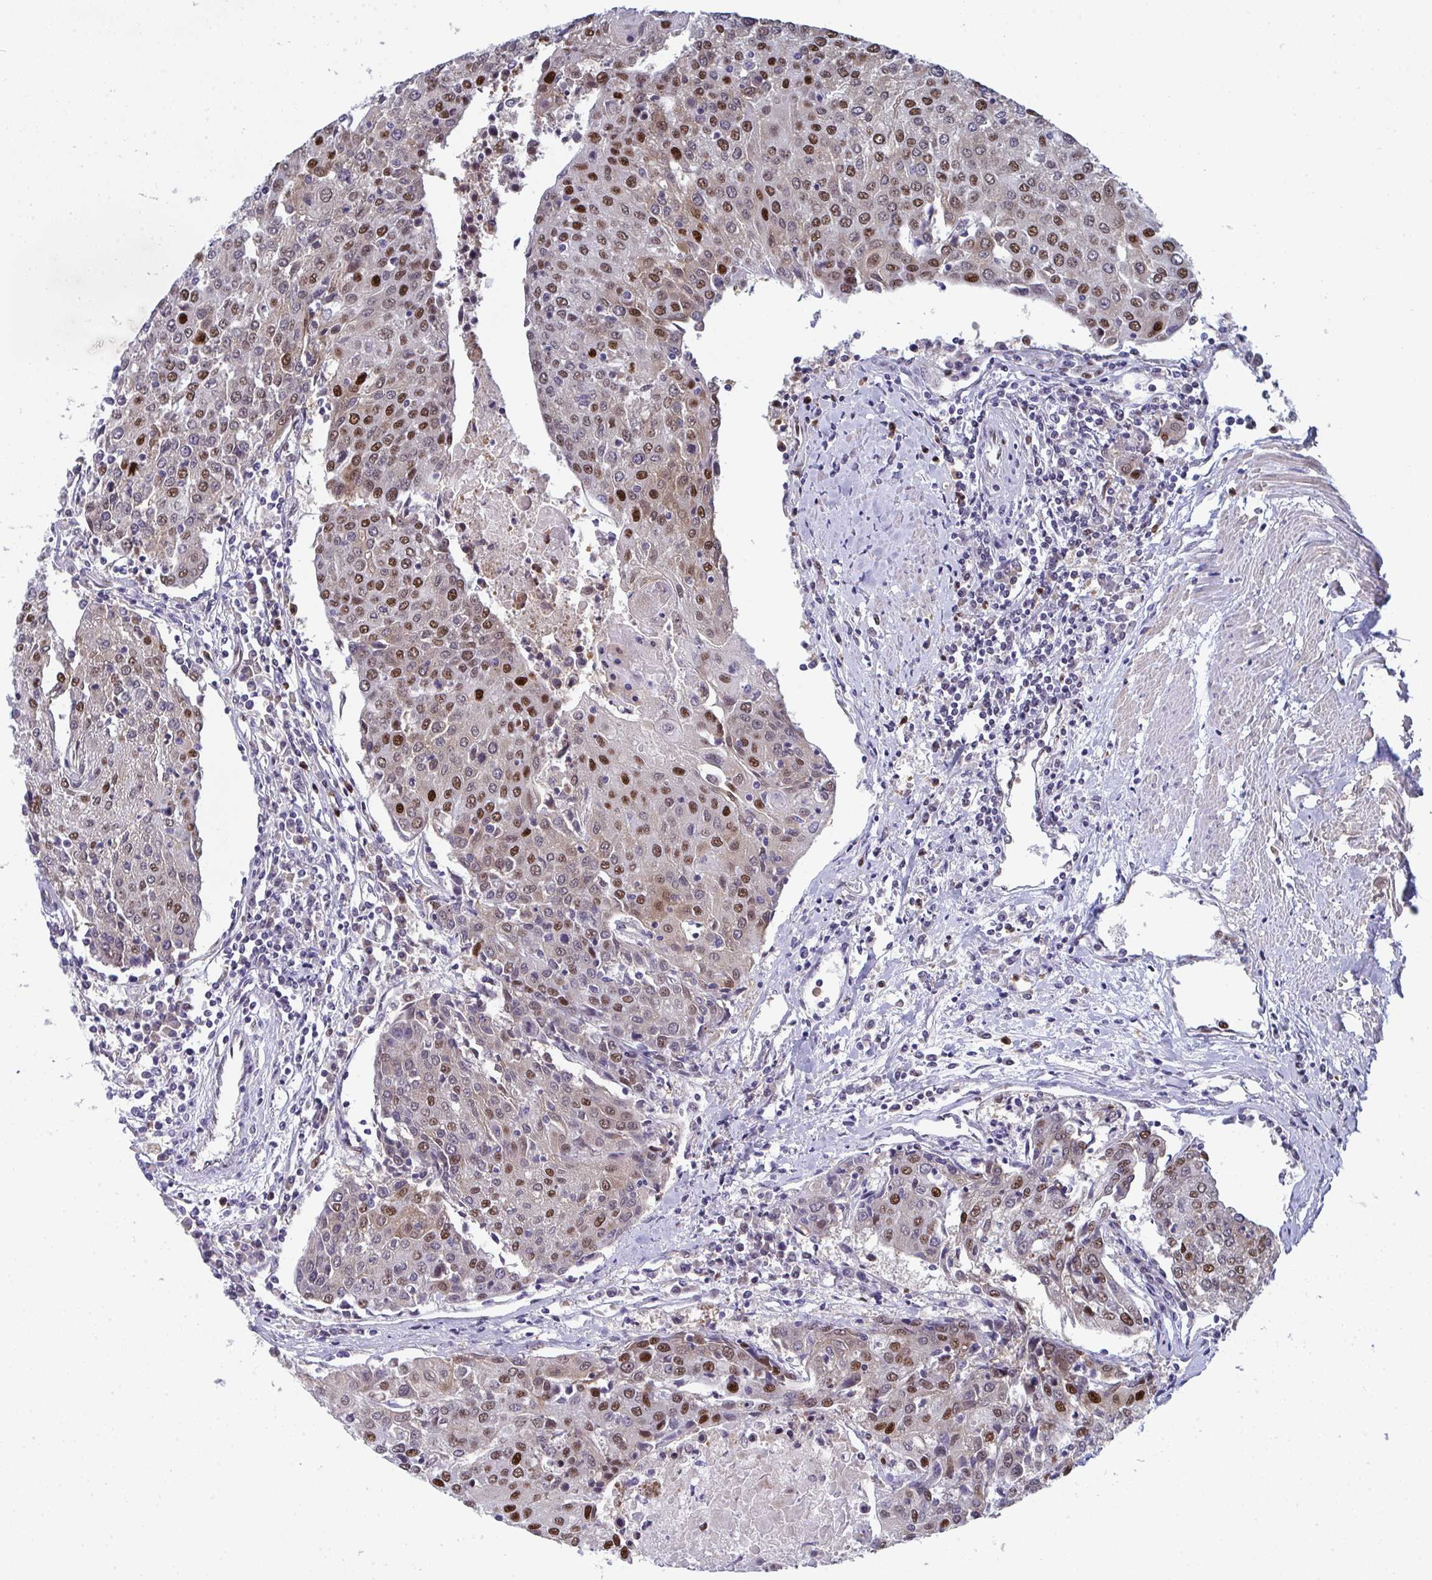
{"staining": {"intensity": "moderate", "quantity": ">75%", "location": "nuclear"}, "tissue": "urothelial cancer", "cell_type": "Tumor cells", "image_type": "cancer", "snomed": [{"axis": "morphology", "description": "Urothelial carcinoma, High grade"}, {"axis": "topography", "description": "Urinary bladder"}], "caption": "An IHC photomicrograph of neoplastic tissue is shown. Protein staining in brown shows moderate nuclear positivity in urothelial cancer within tumor cells.", "gene": "JDP2", "patient": {"sex": "female", "age": 85}}